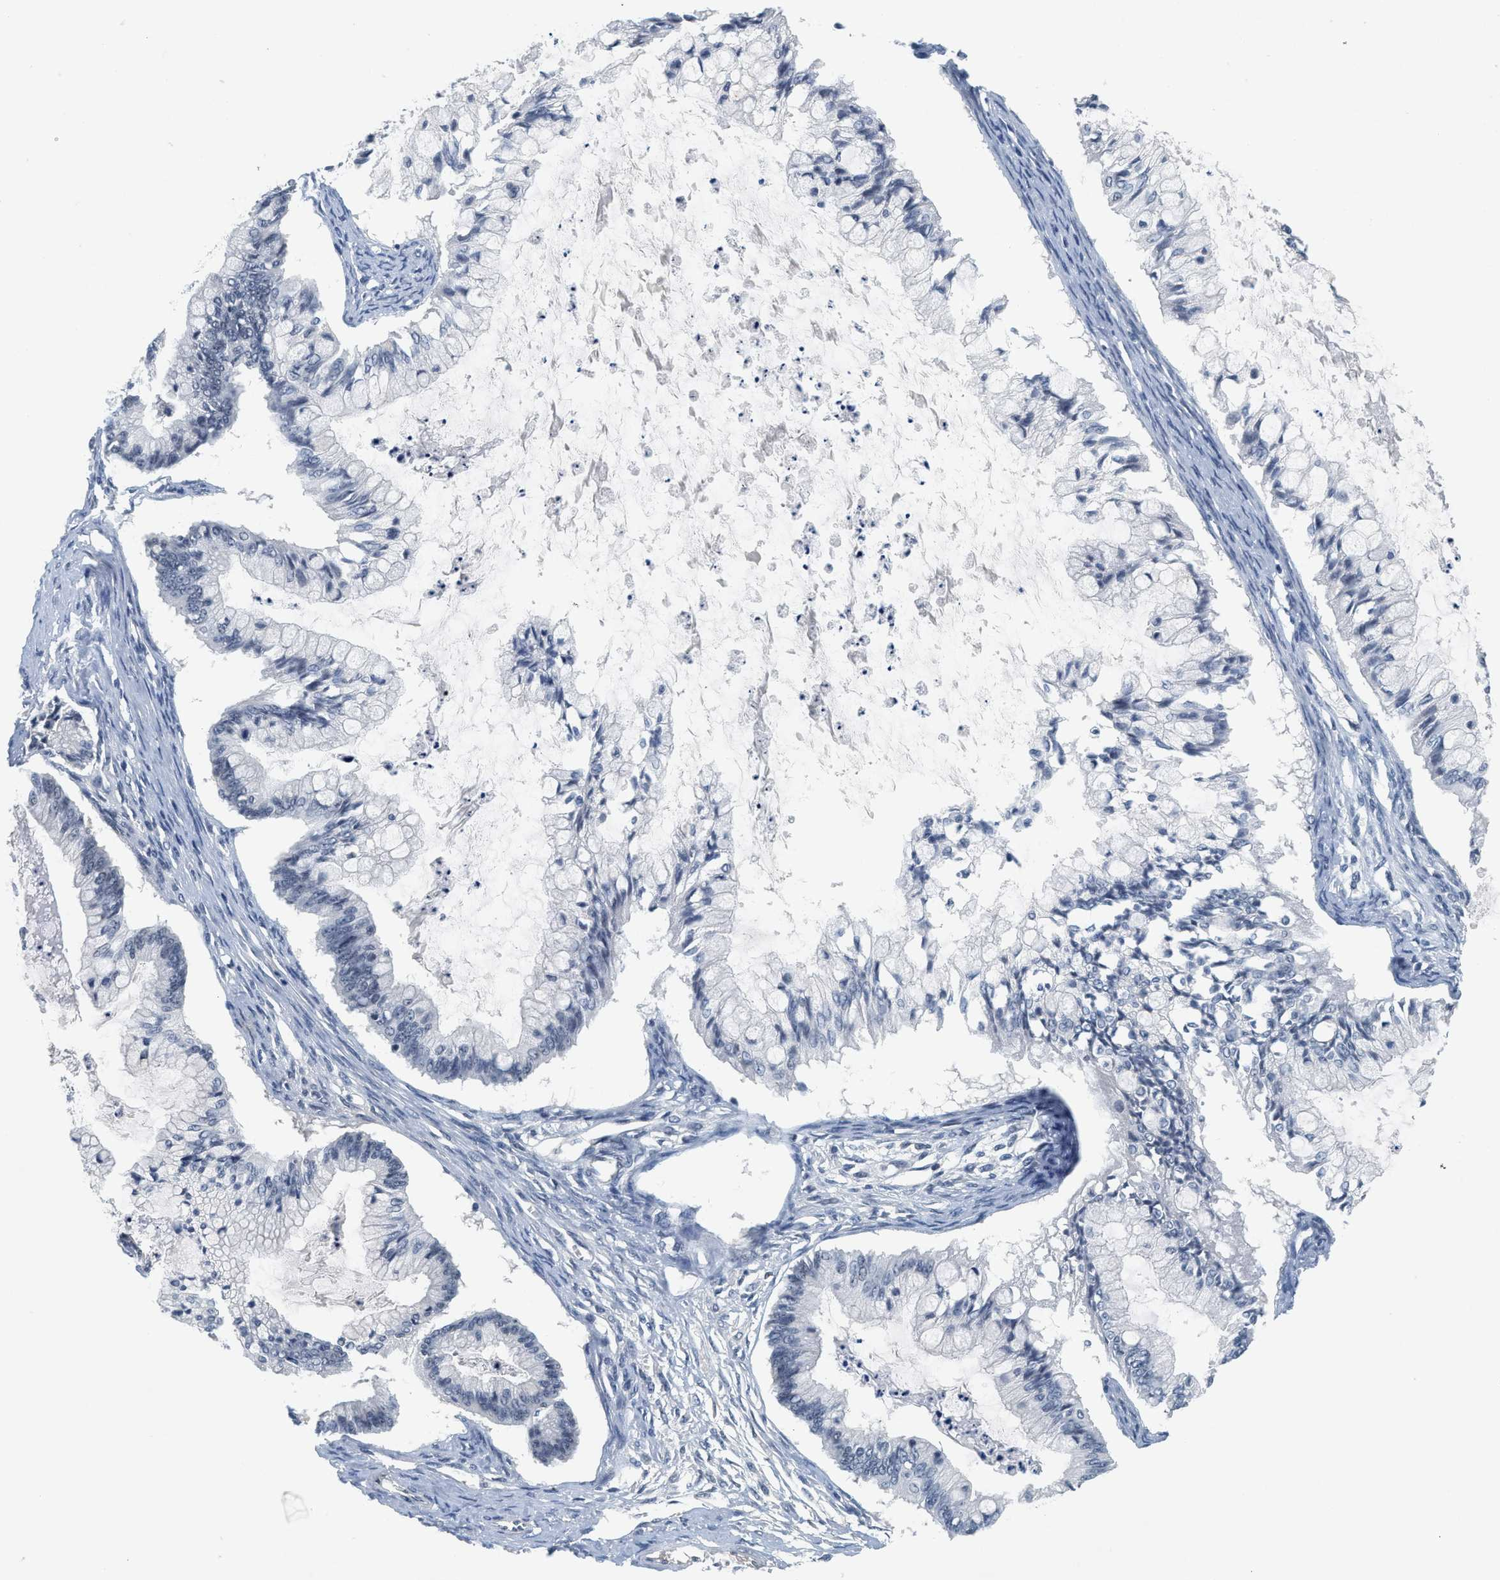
{"staining": {"intensity": "negative", "quantity": "none", "location": "none"}, "tissue": "ovarian cancer", "cell_type": "Tumor cells", "image_type": "cancer", "snomed": [{"axis": "morphology", "description": "Cystadenocarcinoma, mucinous, NOS"}, {"axis": "topography", "description": "Ovary"}], "caption": "Immunohistochemical staining of ovarian cancer (mucinous cystadenocarcinoma) demonstrates no significant positivity in tumor cells.", "gene": "MZF1", "patient": {"sex": "female", "age": 57}}